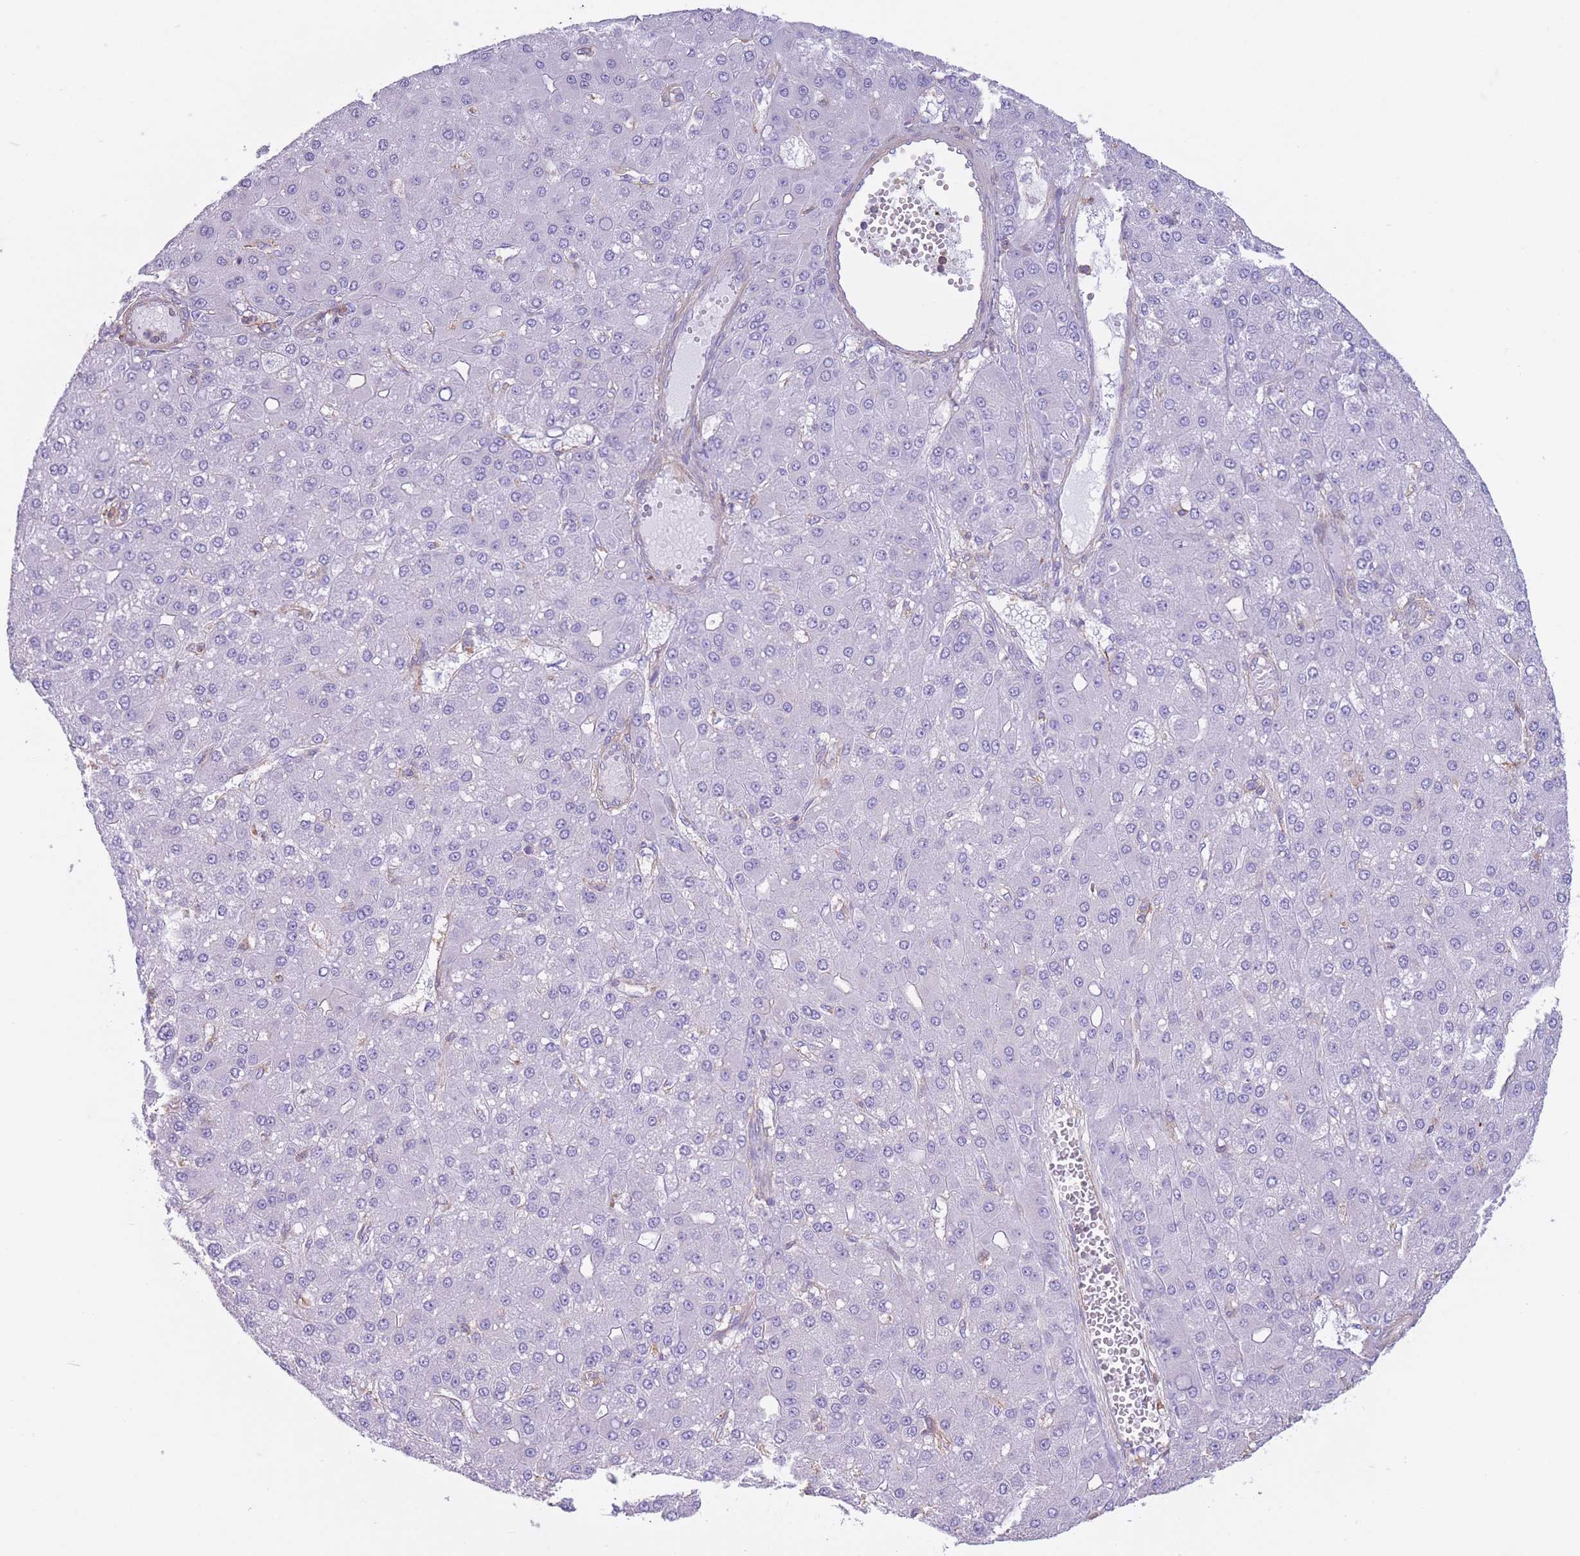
{"staining": {"intensity": "negative", "quantity": "none", "location": "none"}, "tissue": "liver cancer", "cell_type": "Tumor cells", "image_type": "cancer", "snomed": [{"axis": "morphology", "description": "Carcinoma, Hepatocellular, NOS"}, {"axis": "topography", "description": "Liver"}], "caption": "DAB immunohistochemical staining of human hepatocellular carcinoma (liver) displays no significant expression in tumor cells.", "gene": "PDHA1", "patient": {"sex": "male", "age": 67}}